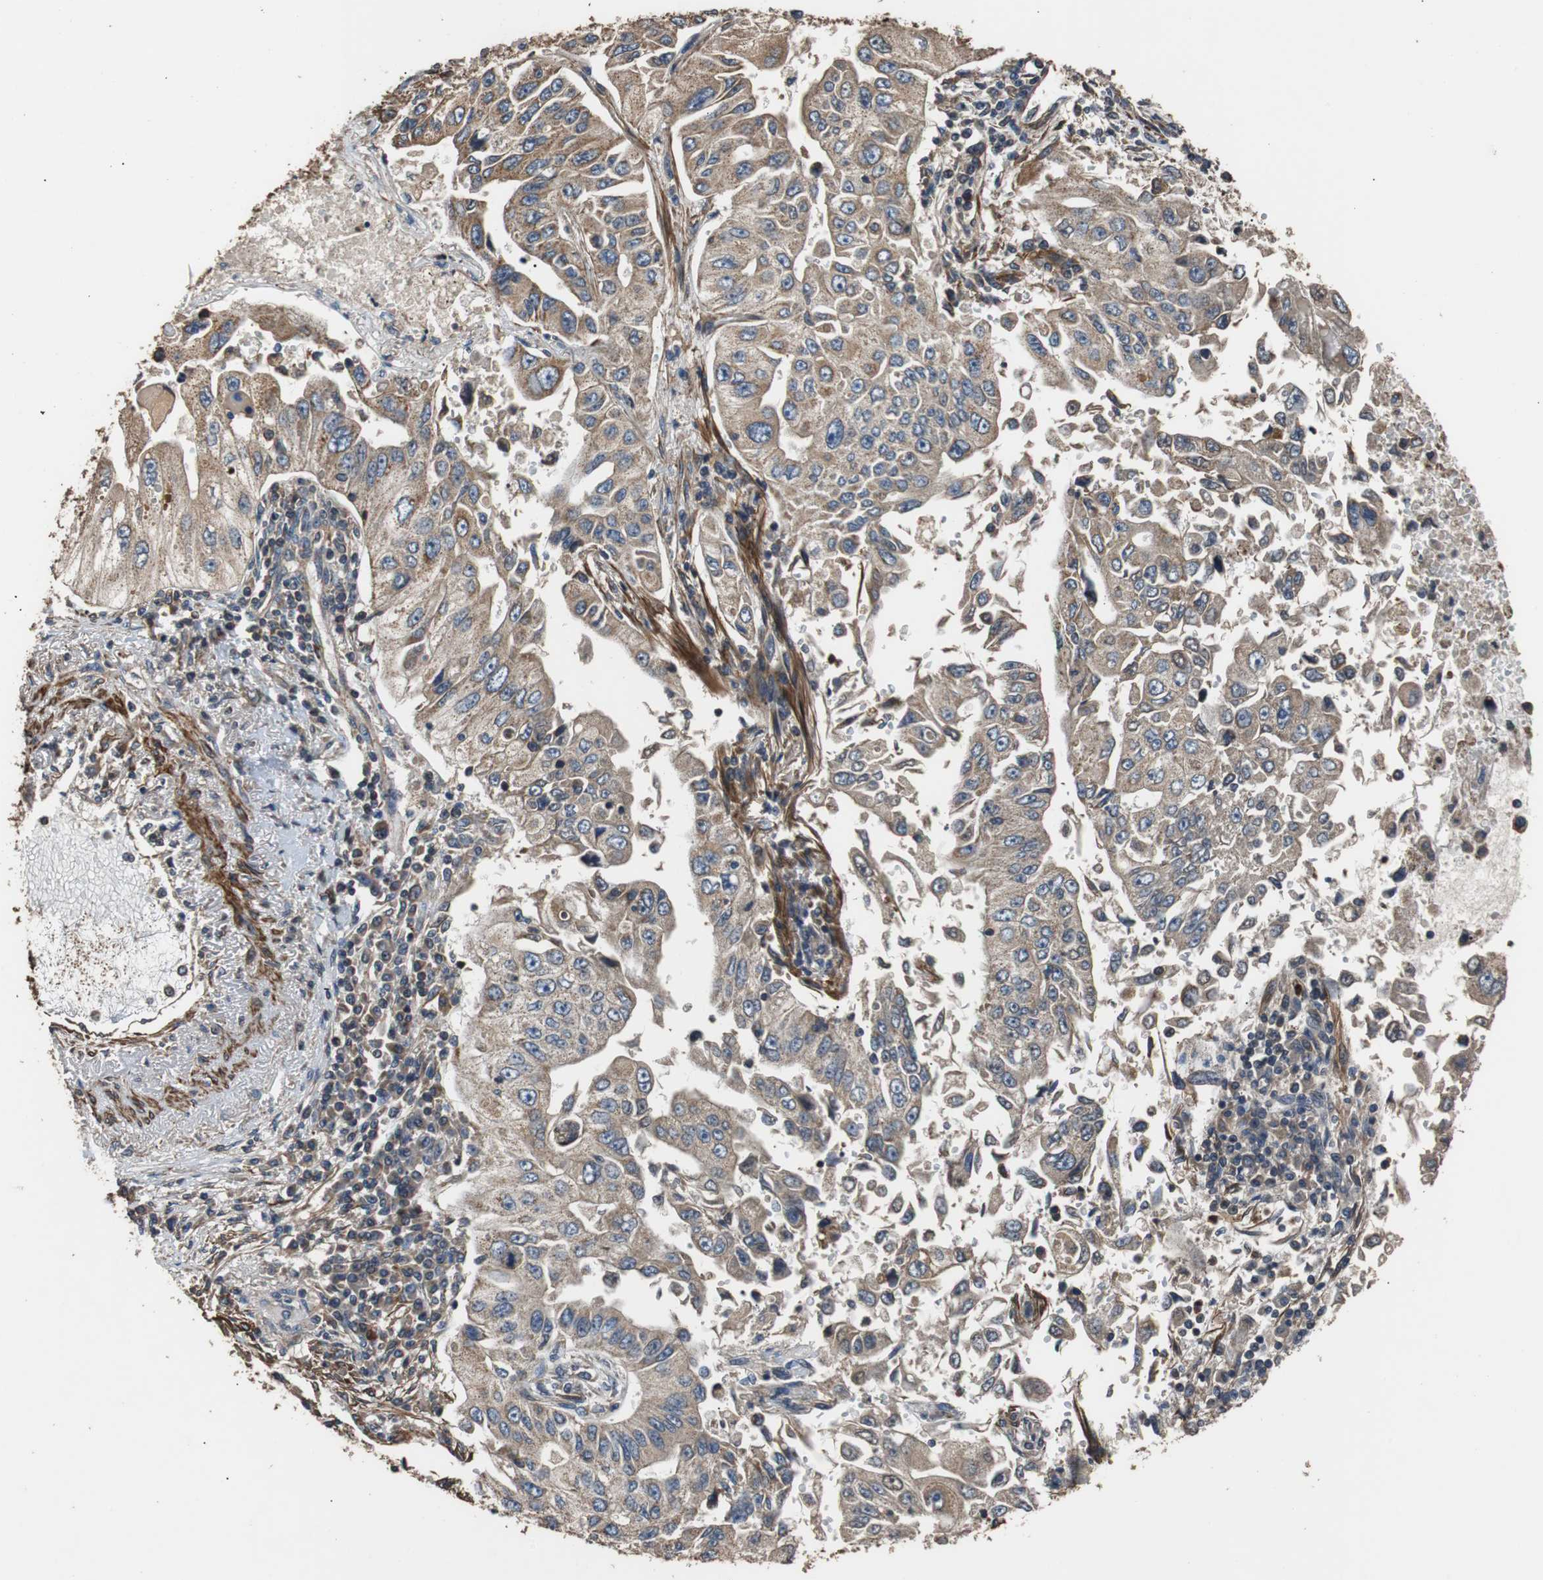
{"staining": {"intensity": "moderate", "quantity": ">75%", "location": "cytoplasmic/membranous"}, "tissue": "lung cancer", "cell_type": "Tumor cells", "image_type": "cancer", "snomed": [{"axis": "morphology", "description": "Adenocarcinoma, NOS"}, {"axis": "topography", "description": "Lung"}], "caption": "A high-resolution histopathology image shows immunohistochemistry staining of lung cancer, which exhibits moderate cytoplasmic/membranous expression in approximately >75% of tumor cells. The protein of interest is shown in brown color, while the nuclei are stained blue.", "gene": "PITRM1", "patient": {"sex": "male", "age": 84}}